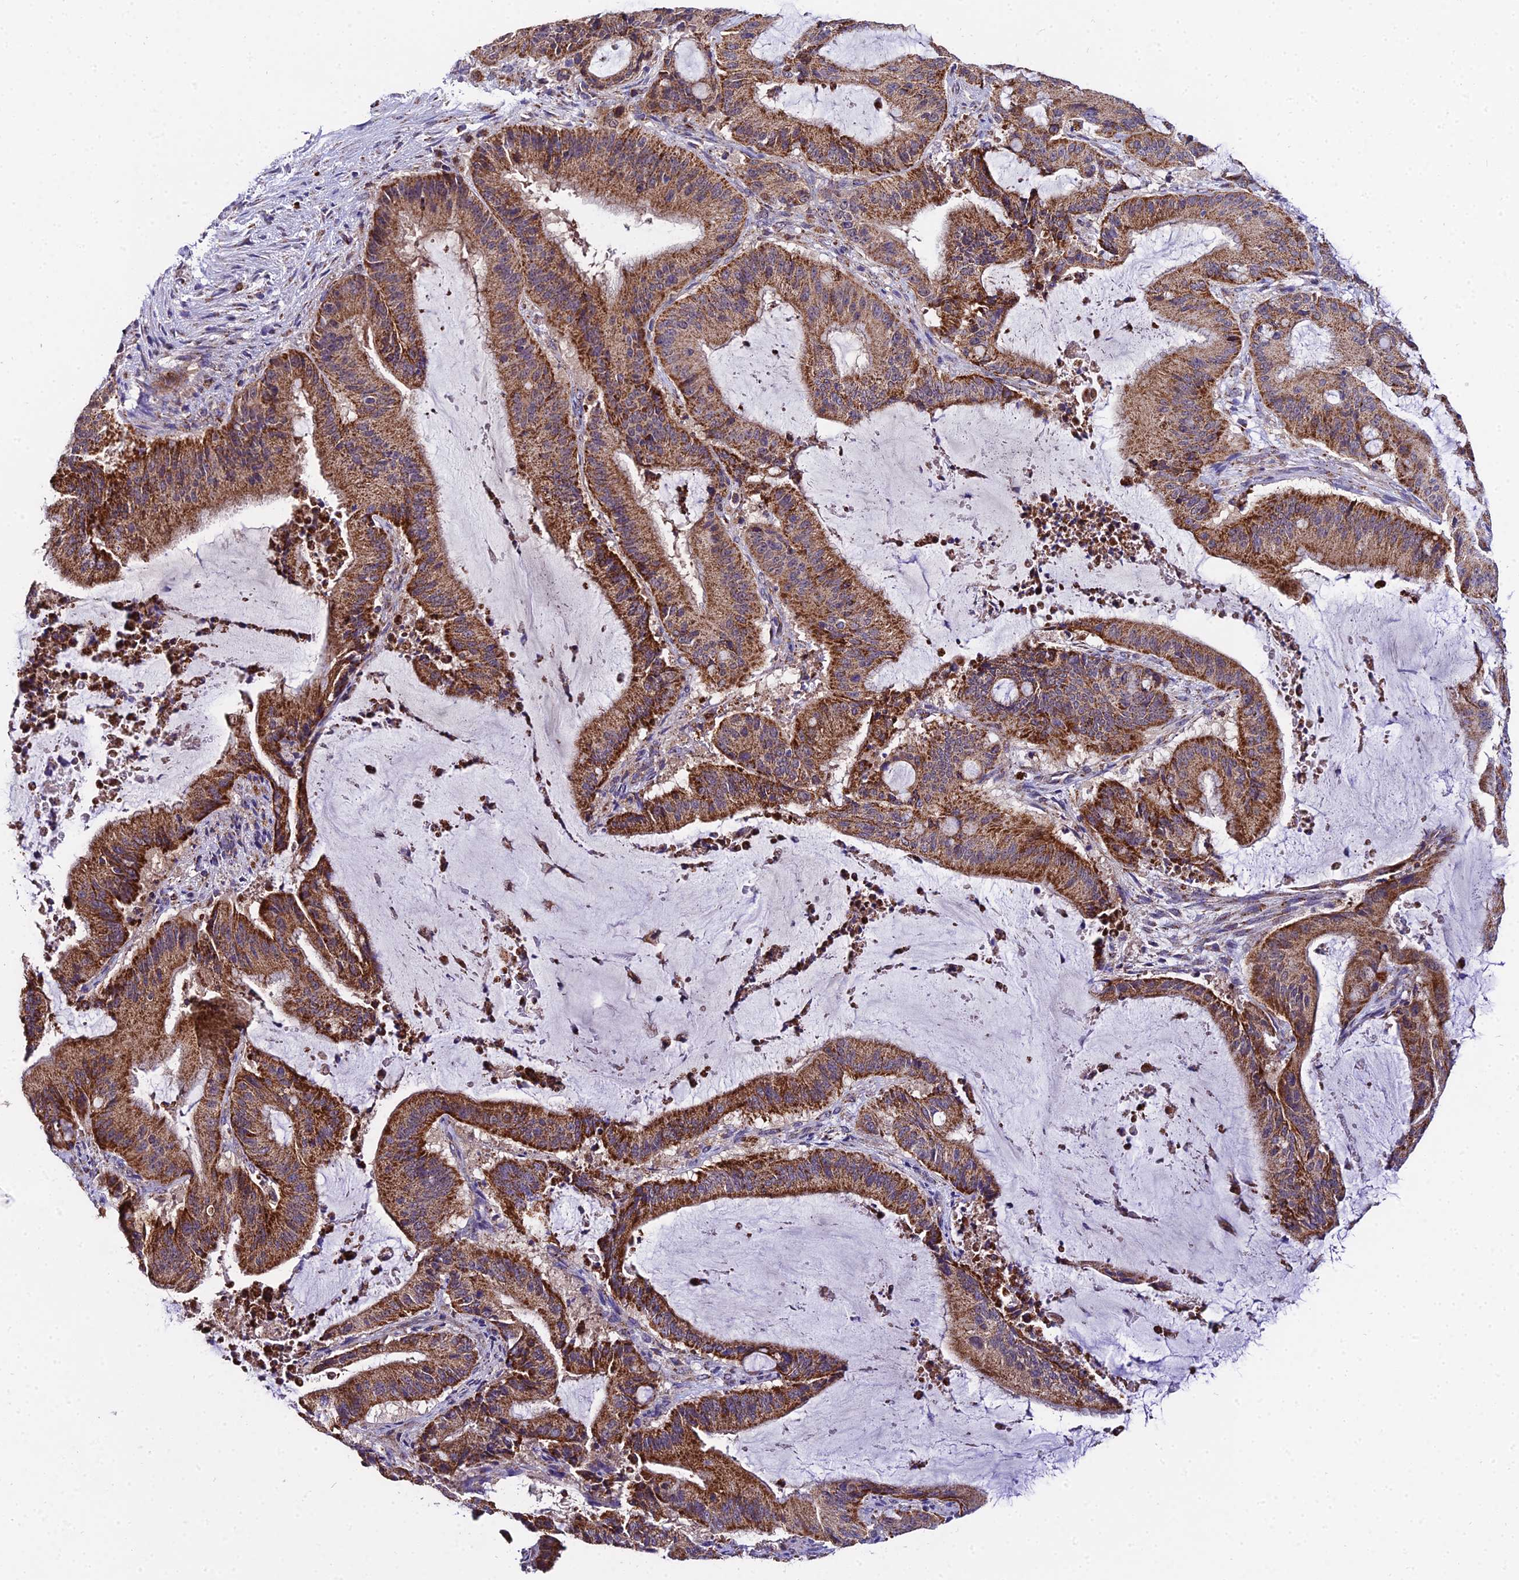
{"staining": {"intensity": "strong", "quantity": ">75%", "location": "cytoplasmic/membranous"}, "tissue": "liver cancer", "cell_type": "Tumor cells", "image_type": "cancer", "snomed": [{"axis": "morphology", "description": "Normal tissue, NOS"}, {"axis": "morphology", "description": "Cholangiocarcinoma"}, {"axis": "topography", "description": "Liver"}, {"axis": "topography", "description": "Peripheral nerve tissue"}], "caption": "This image displays liver cancer (cholangiocarcinoma) stained with IHC to label a protein in brown. The cytoplasmic/membranous of tumor cells show strong positivity for the protein. Nuclei are counter-stained blue.", "gene": "PSMD2", "patient": {"sex": "female", "age": 73}}